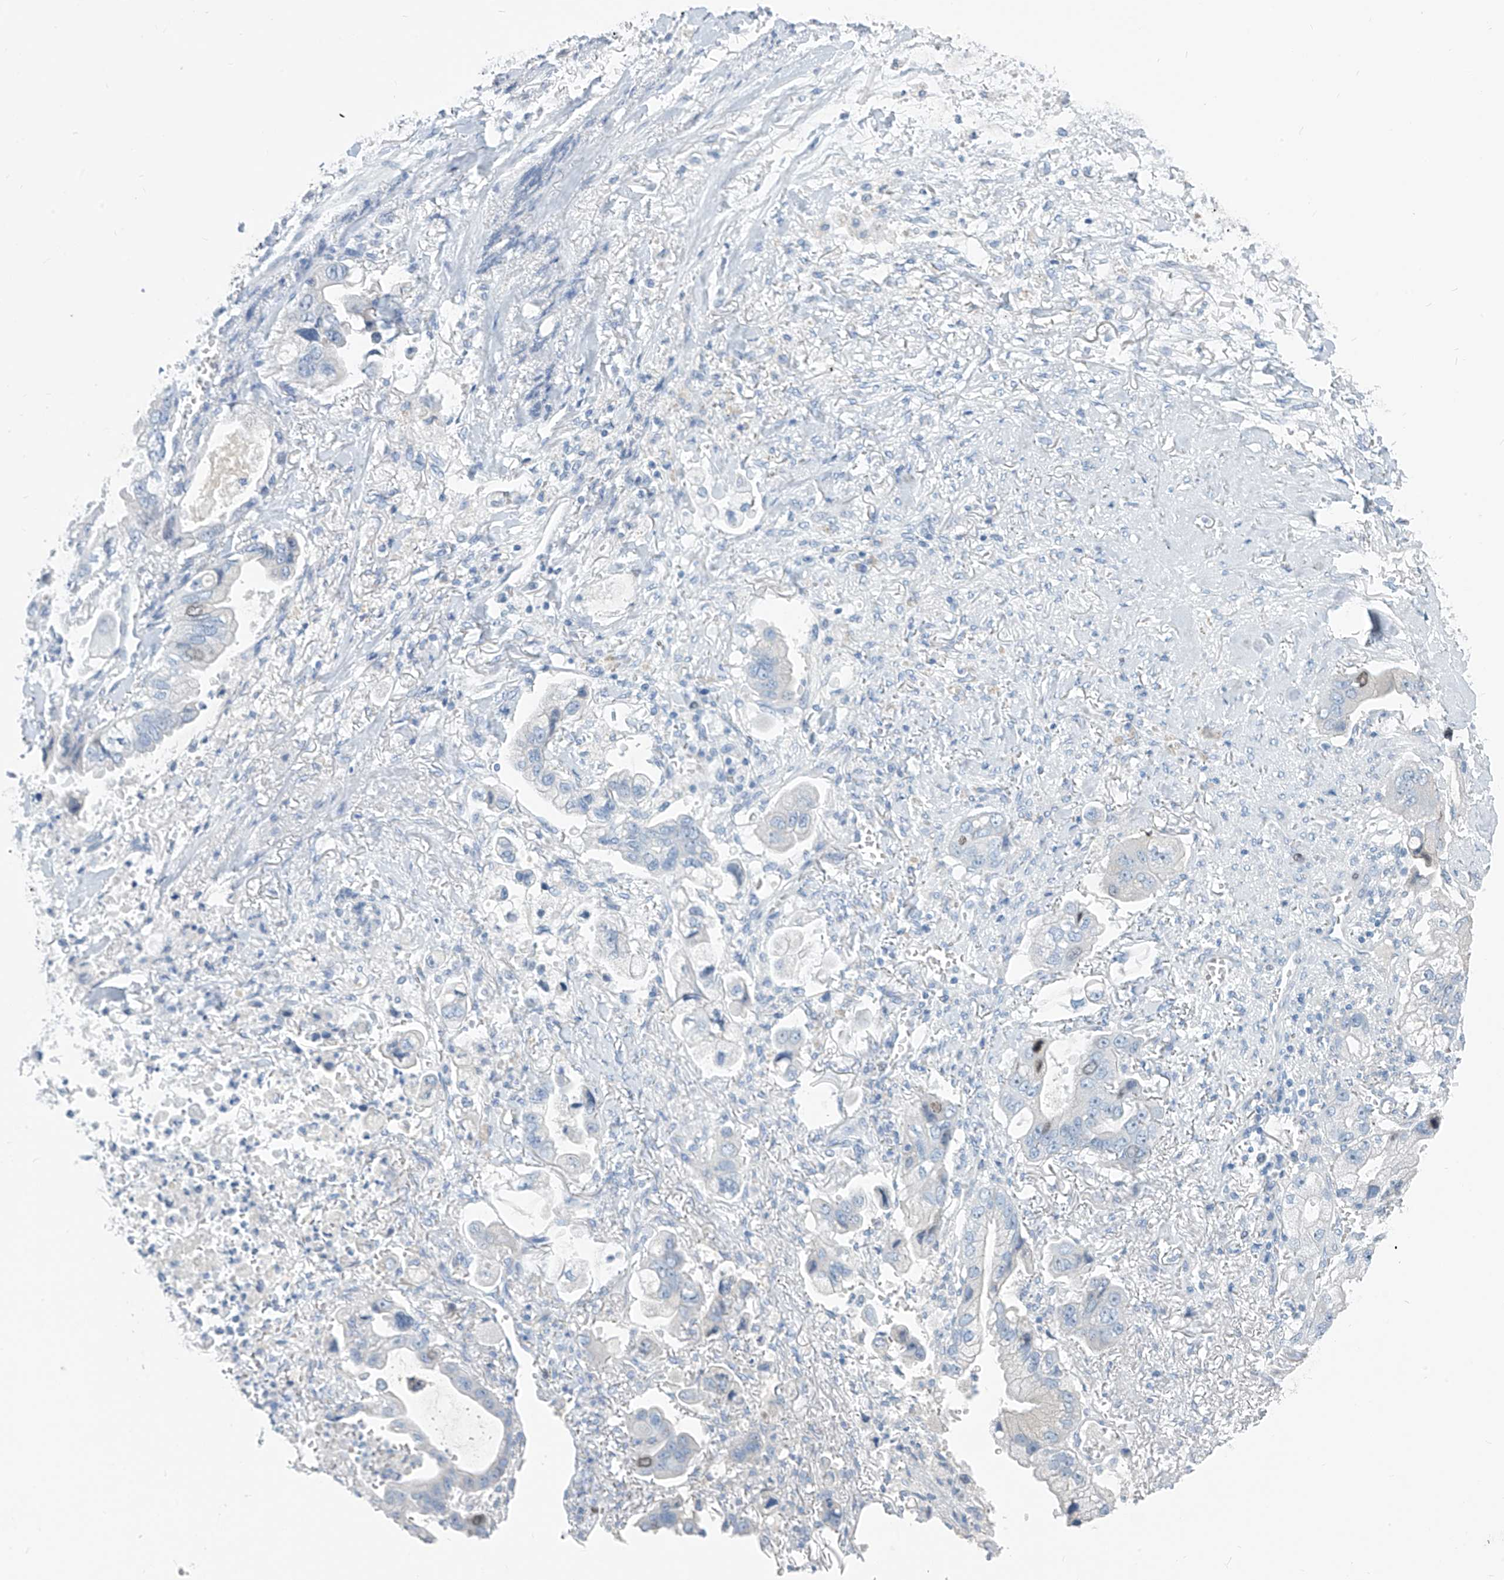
{"staining": {"intensity": "negative", "quantity": "none", "location": "none"}, "tissue": "stomach cancer", "cell_type": "Tumor cells", "image_type": "cancer", "snomed": [{"axis": "morphology", "description": "Adenocarcinoma, NOS"}, {"axis": "topography", "description": "Stomach"}], "caption": "This histopathology image is of adenocarcinoma (stomach) stained with IHC to label a protein in brown with the nuclei are counter-stained blue. There is no positivity in tumor cells. (Brightfield microscopy of DAB (3,3'-diaminobenzidine) immunohistochemistry (IHC) at high magnification).", "gene": "SGO2", "patient": {"sex": "male", "age": 62}}